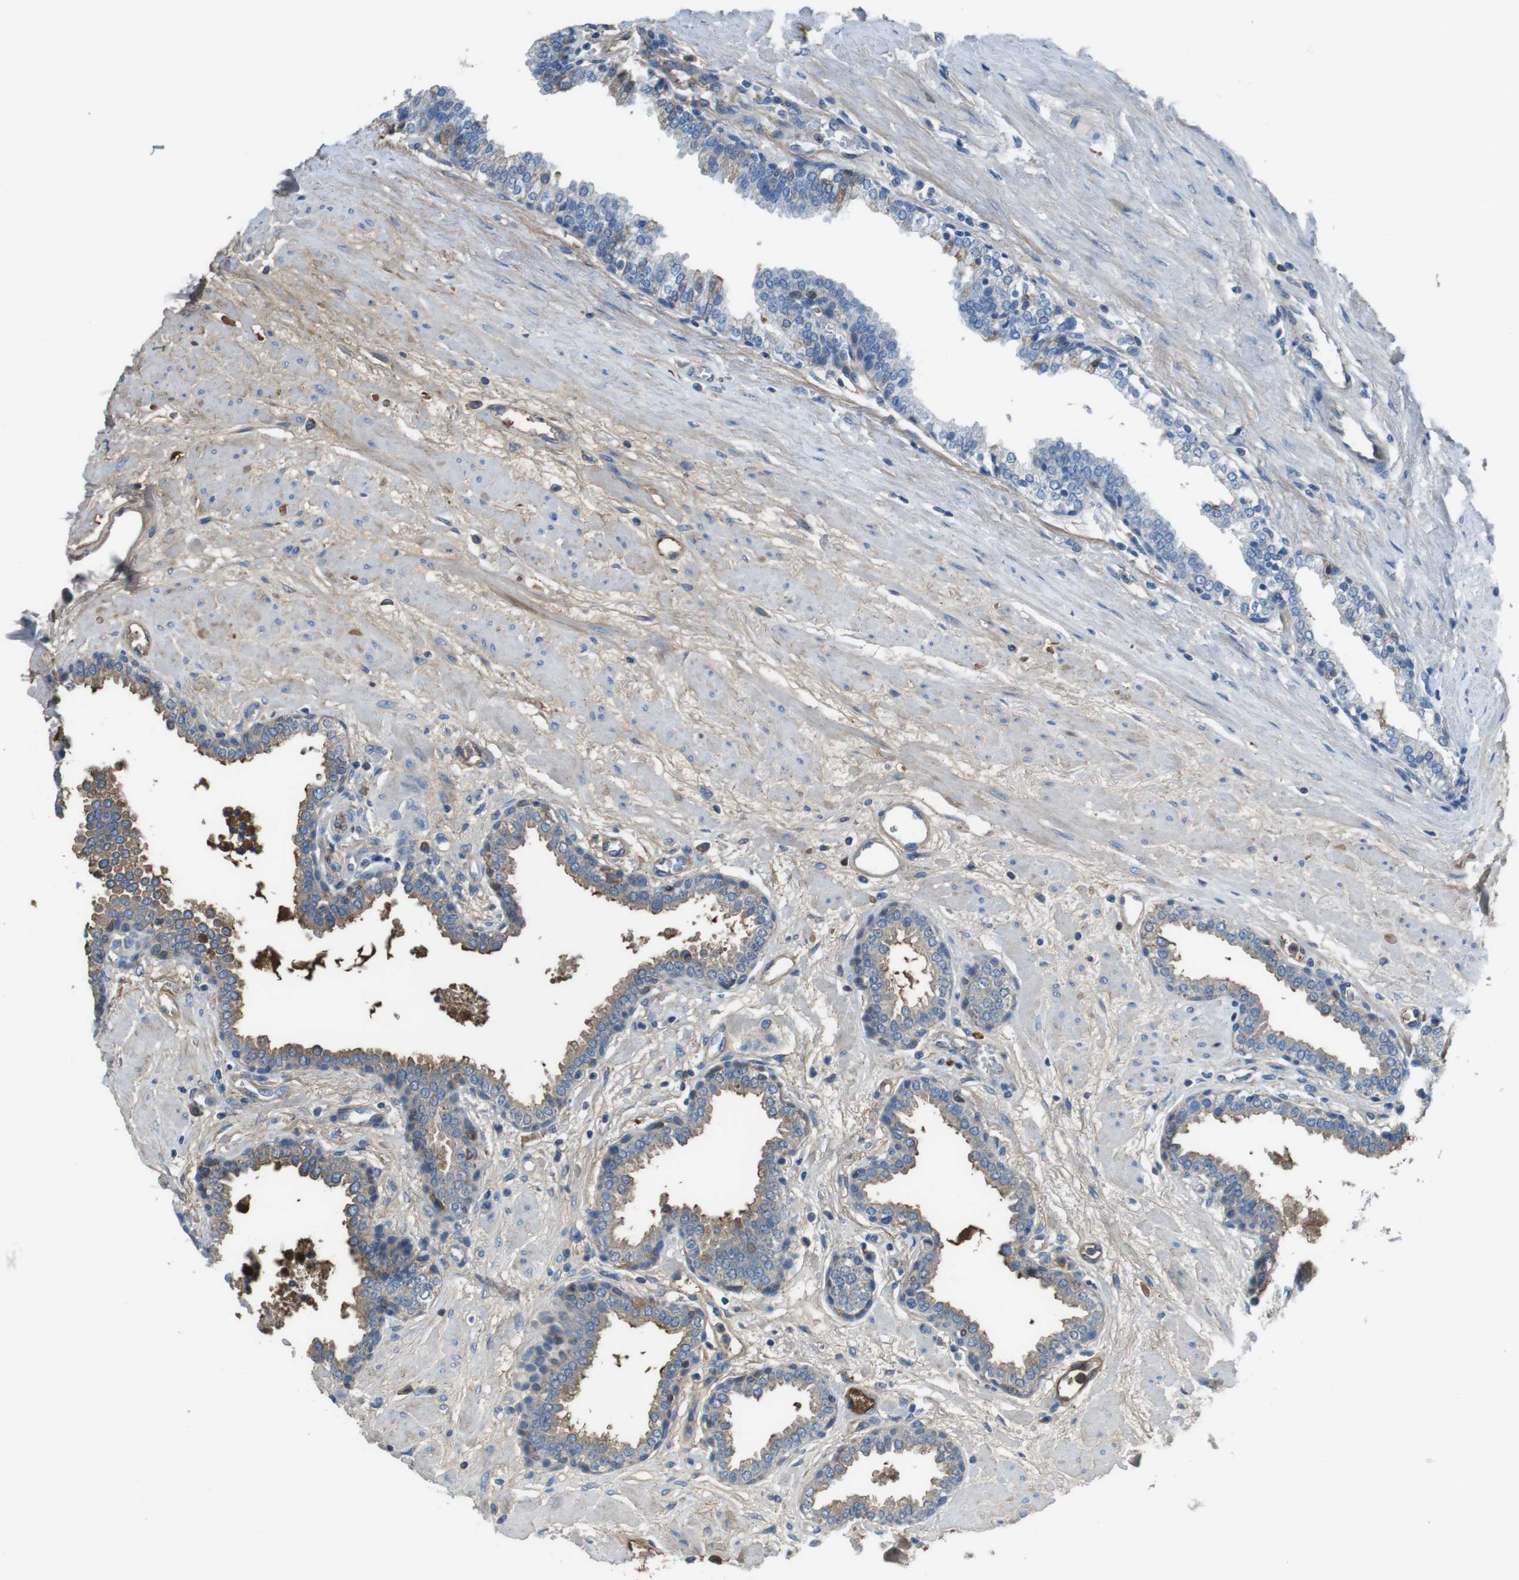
{"staining": {"intensity": "weak", "quantity": "<25%", "location": "cytoplasmic/membranous"}, "tissue": "prostate", "cell_type": "Glandular cells", "image_type": "normal", "snomed": [{"axis": "morphology", "description": "Normal tissue, NOS"}, {"axis": "topography", "description": "Prostate"}], "caption": "The immunohistochemistry image has no significant staining in glandular cells of prostate.", "gene": "TMPRSS15", "patient": {"sex": "male", "age": 51}}